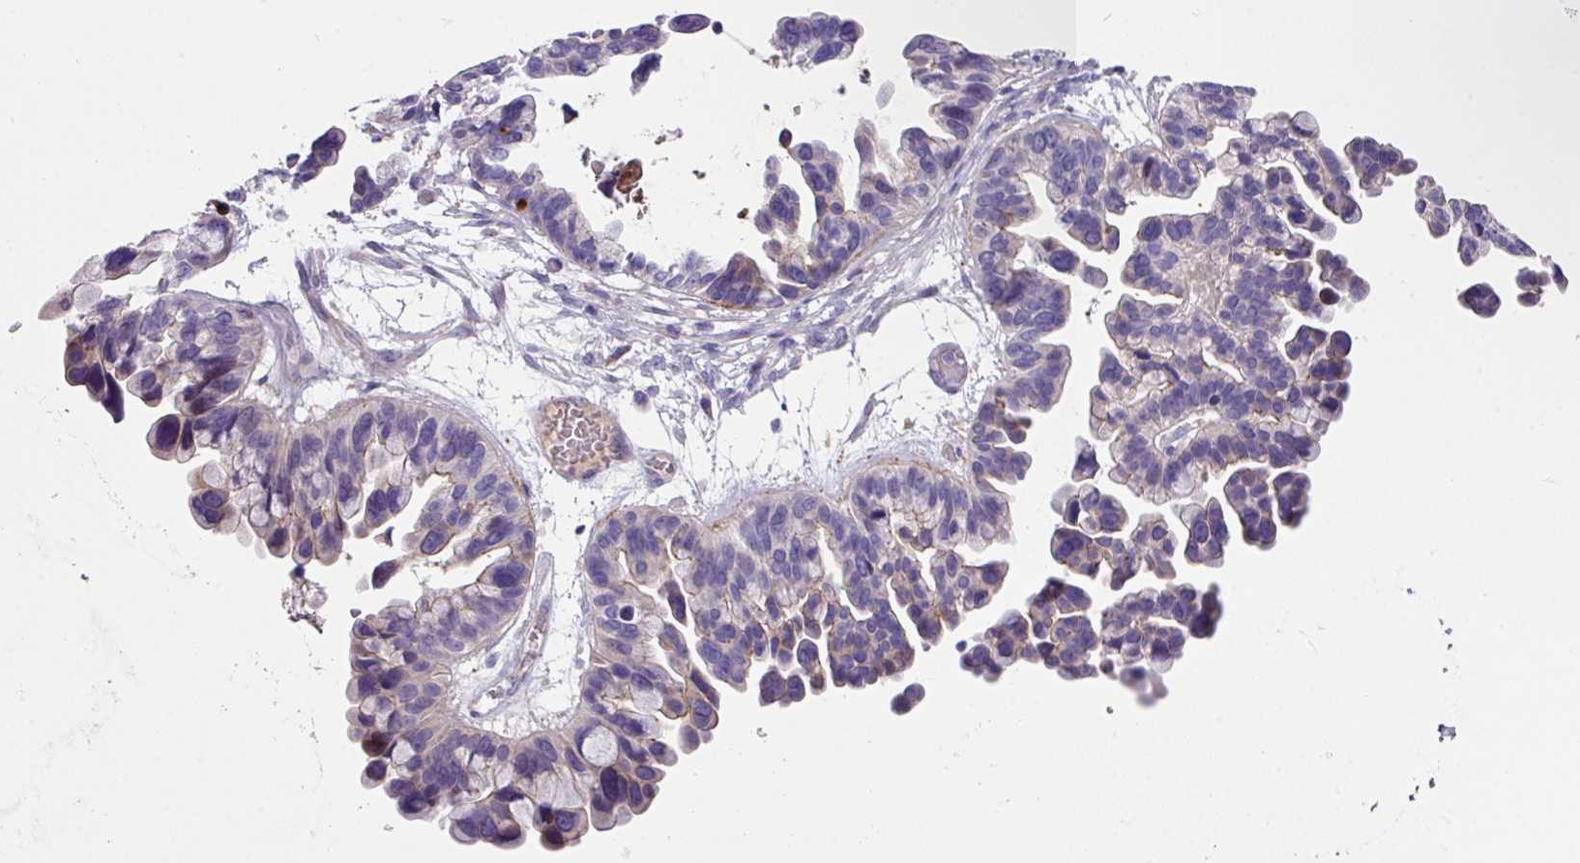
{"staining": {"intensity": "negative", "quantity": "none", "location": "none"}, "tissue": "ovarian cancer", "cell_type": "Tumor cells", "image_type": "cancer", "snomed": [{"axis": "morphology", "description": "Cystadenocarcinoma, serous, NOS"}, {"axis": "topography", "description": "Ovary"}], "caption": "An image of ovarian serous cystadenocarcinoma stained for a protein exhibits no brown staining in tumor cells. (Brightfield microscopy of DAB IHC at high magnification).", "gene": "IQCJ", "patient": {"sex": "female", "age": 56}}